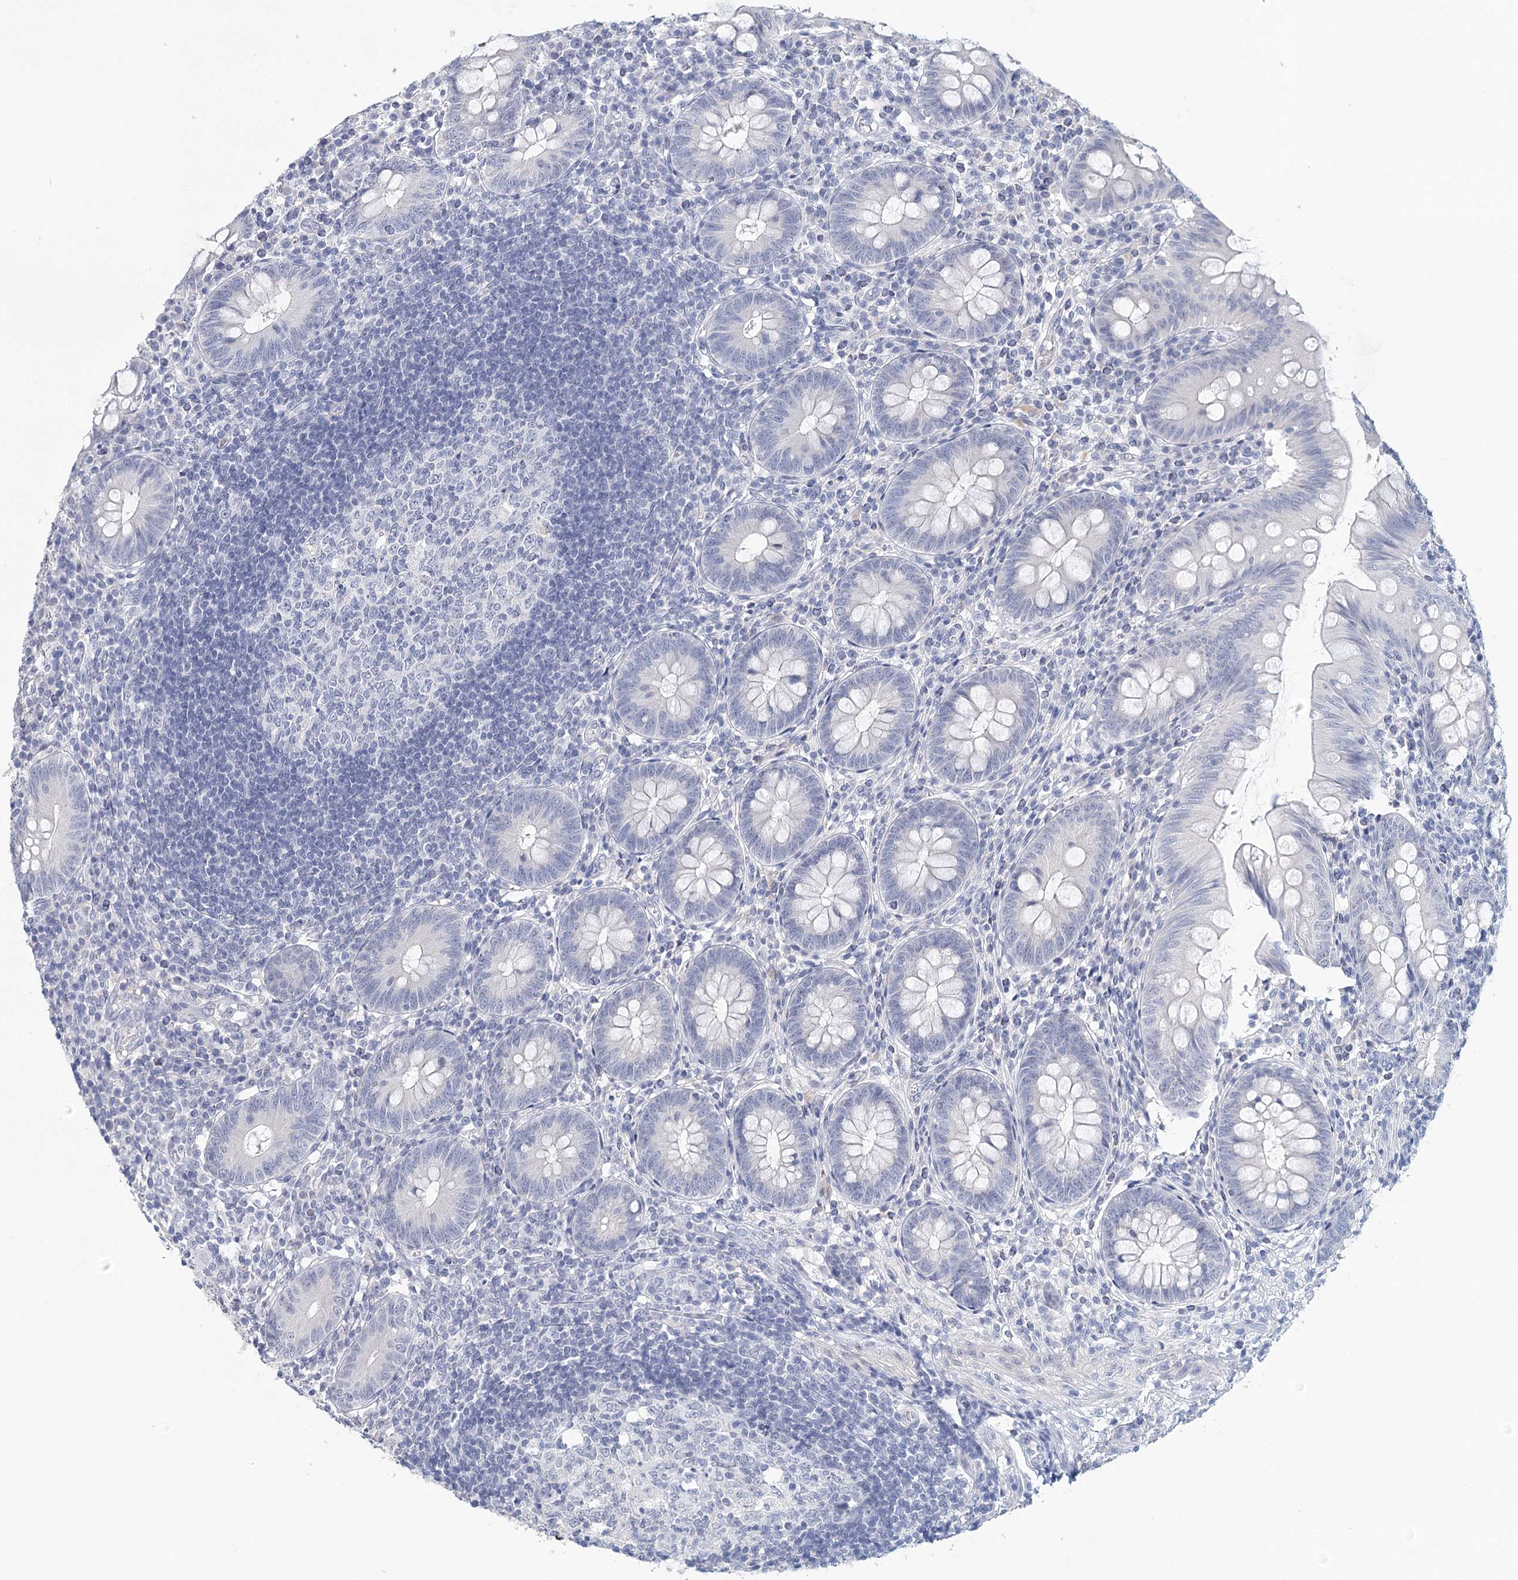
{"staining": {"intensity": "negative", "quantity": "none", "location": "none"}, "tissue": "appendix", "cell_type": "Glandular cells", "image_type": "normal", "snomed": [{"axis": "morphology", "description": "Normal tissue, NOS"}, {"axis": "topography", "description": "Appendix"}], "caption": "This photomicrograph is of benign appendix stained with immunohistochemistry to label a protein in brown with the nuclei are counter-stained blue. There is no positivity in glandular cells. The staining is performed using DAB (3,3'-diaminobenzidine) brown chromogen with nuclei counter-stained in using hematoxylin.", "gene": "HSPA4L", "patient": {"sex": "male", "age": 14}}